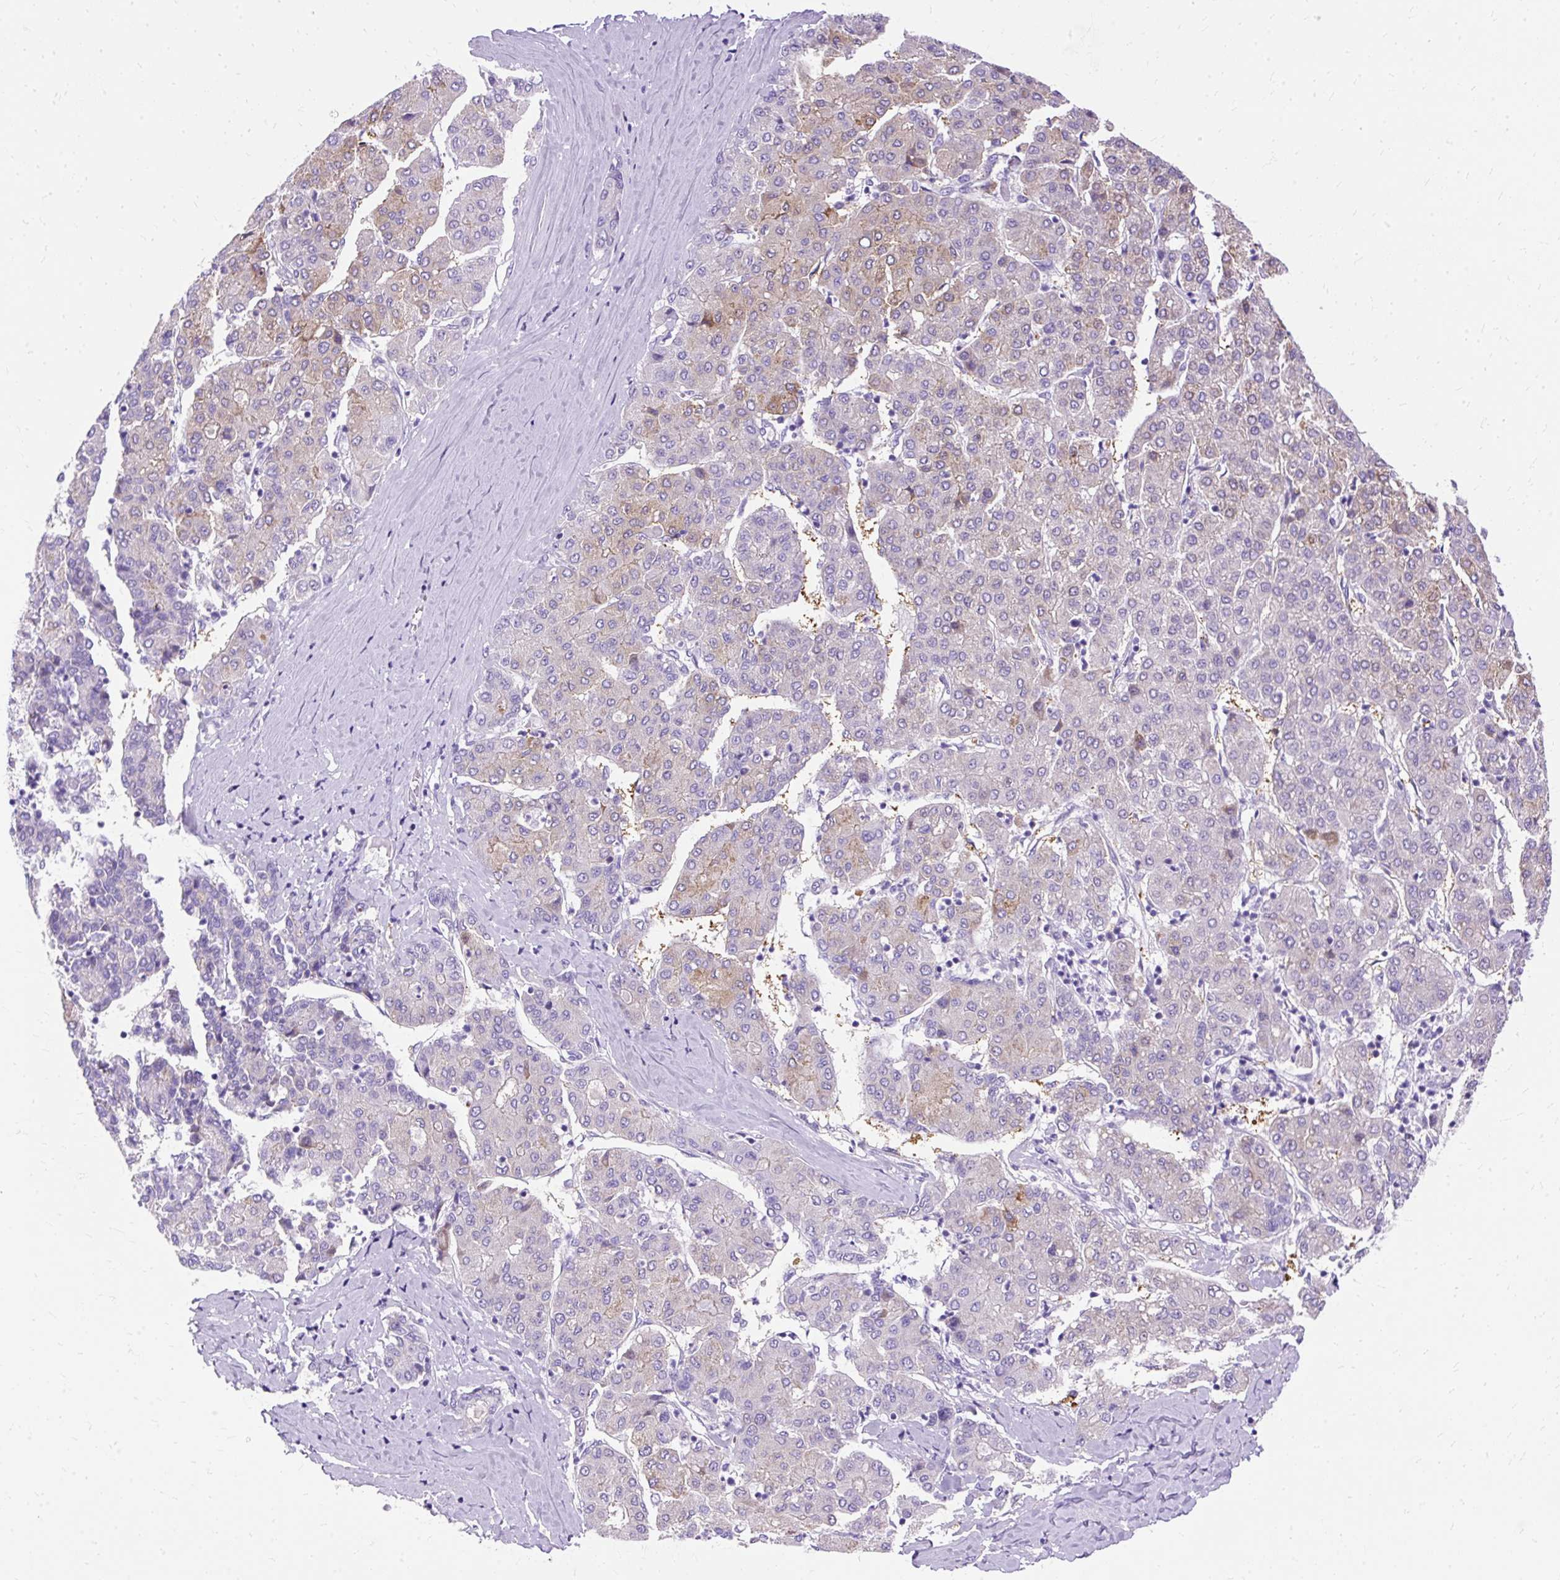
{"staining": {"intensity": "negative", "quantity": "none", "location": "none"}, "tissue": "liver cancer", "cell_type": "Tumor cells", "image_type": "cancer", "snomed": [{"axis": "morphology", "description": "Carcinoma, Hepatocellular, NOS"}, {"axis": "topography", "description": "Liver"}], "caption": "An image of liver cancer (hepatocellular carcinoma) stained for a protein displays no brown staining in tumor cells.", "gene": "MYO6", "patient": {"sex": "male", "age": 65}}